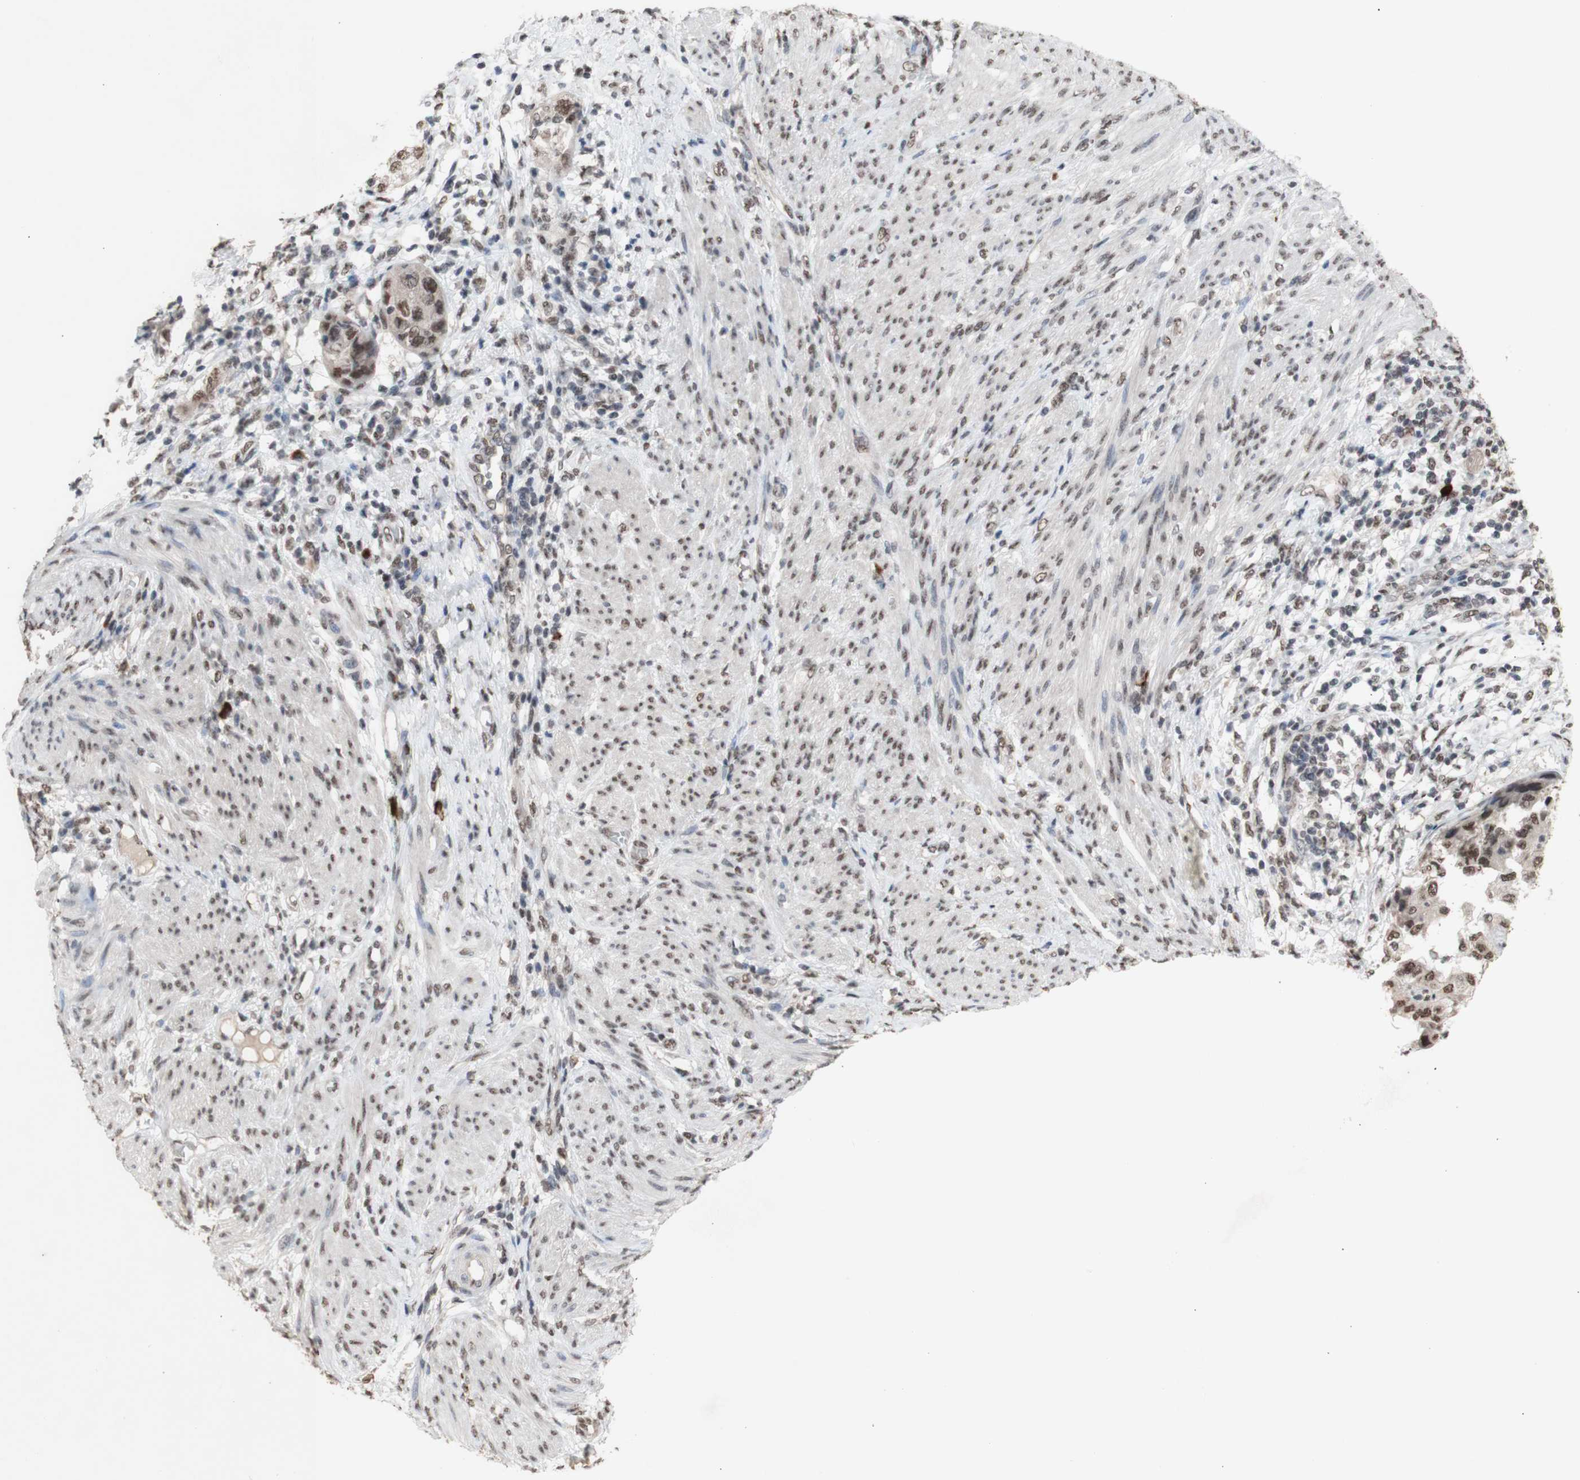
{"staining": {"intensity": "weak", "quantity": ">75%", "location": "nuclear"}, "tissue": "endometrial cancer", "cell_type": "Tumor cells", "image_type": "cancer", "snomed": [{"axis": "morphology", "description": "Adenocarcinoma, NOS"}, {"axis": "topography", "description": "Endometrium"}], "caption": "Protein expression analysis of human endometrial cancer reveals weak nuclear expression in about >75% of tumor cells.", "gene": "SFPQ", "patient": {"sex": "female", "age": 85}}